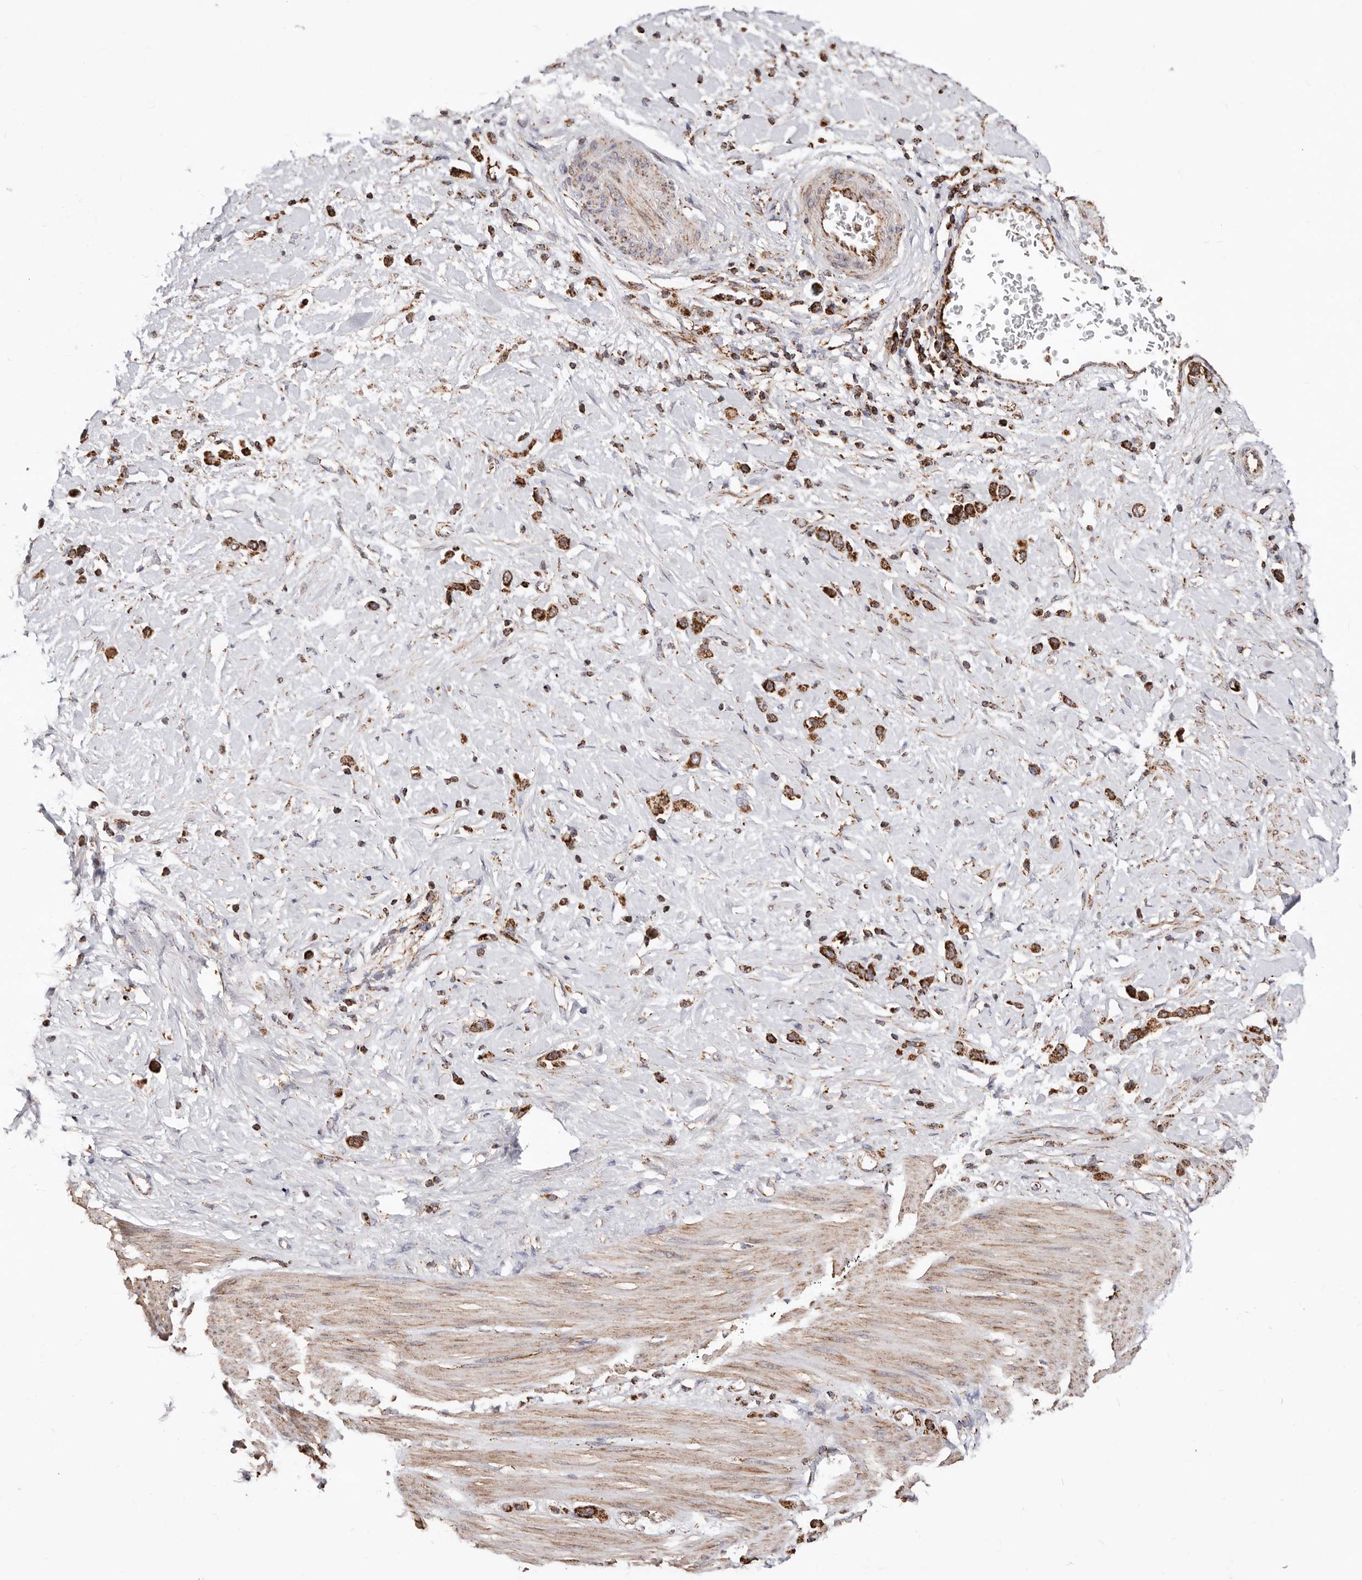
{"staining": {"intensity": "strong", "quantity": ">75%", "location": "cytoplasmic/membranous"}, "tissue": "stomach cancer", "cell_type": "Tumor cells", "image_type": "cancer", "snomed": [{"axis": "morphology", "description": "Adenocarcinoma, NOS"}, {"axis": "topography", "description": "Stomach"}], "caption": "Brown immunohistochemical staining in stomach cancer (adenocarcinoma) displays strong cytoplasmic/membranous positivity in approximately >75% of tumor cells.", "gene": "PRKACB", "patient": {"sex": "female", "age": 65}}